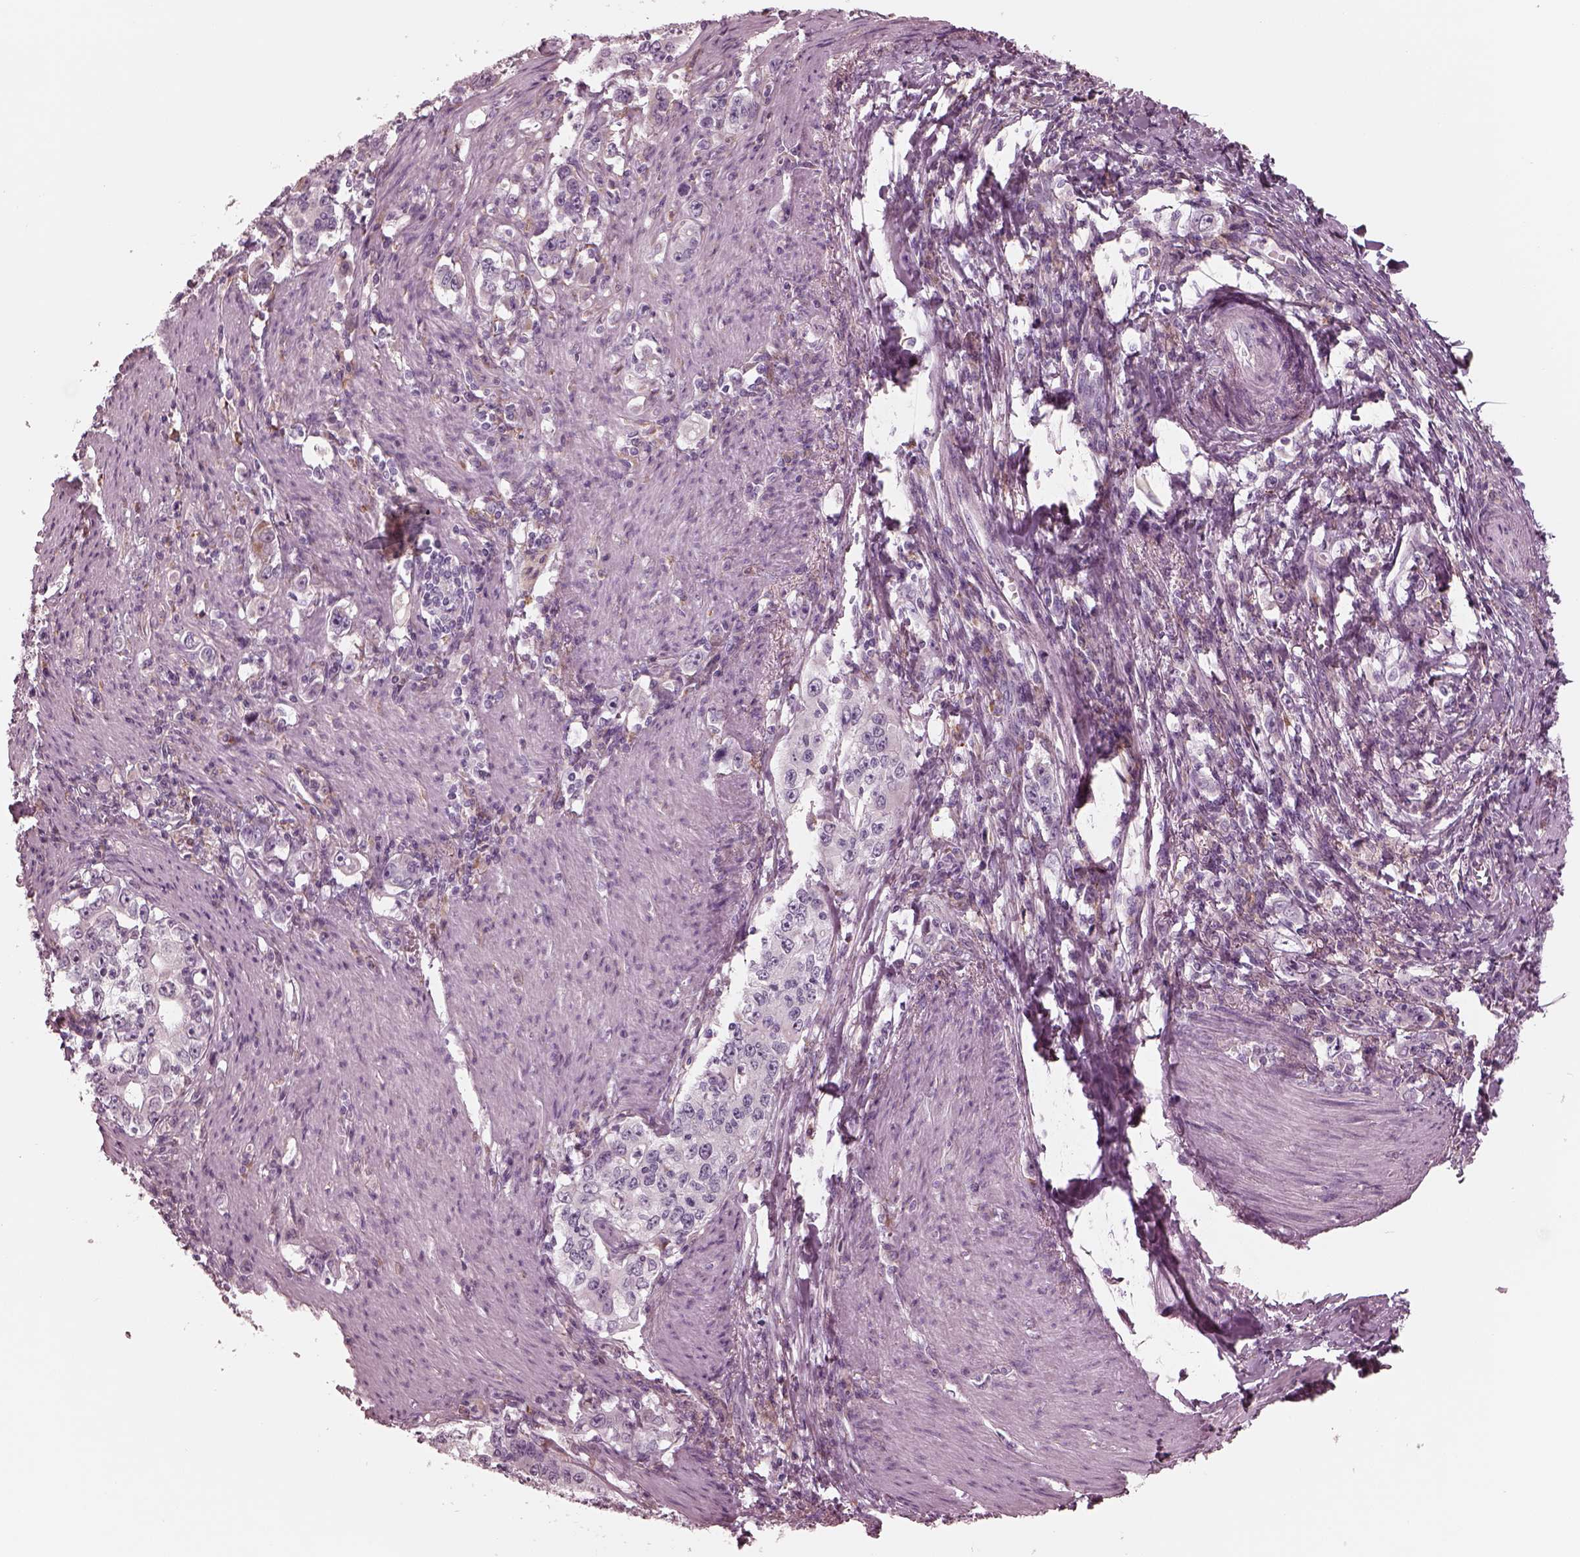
{"staining": {"intensity": "negative", "quantity": "none", "location": "none"}, "tissue": "stomach cancer", "cell_type": "Tumor cells", "image_type": "cancer", "snomed": [{"axis": "morphology", "description": "Adenocarcinoma, NOS"}, {"axis": "topography", "description": "Stomach, lower"}], "caption": "Micrograph shows no protein staining in tumor cells of stomach cancer tissue. (IHC, brightfield microscopy, high magnification).", "gene": "CADM2", "patient": {"sex": "female", "age": 72}}